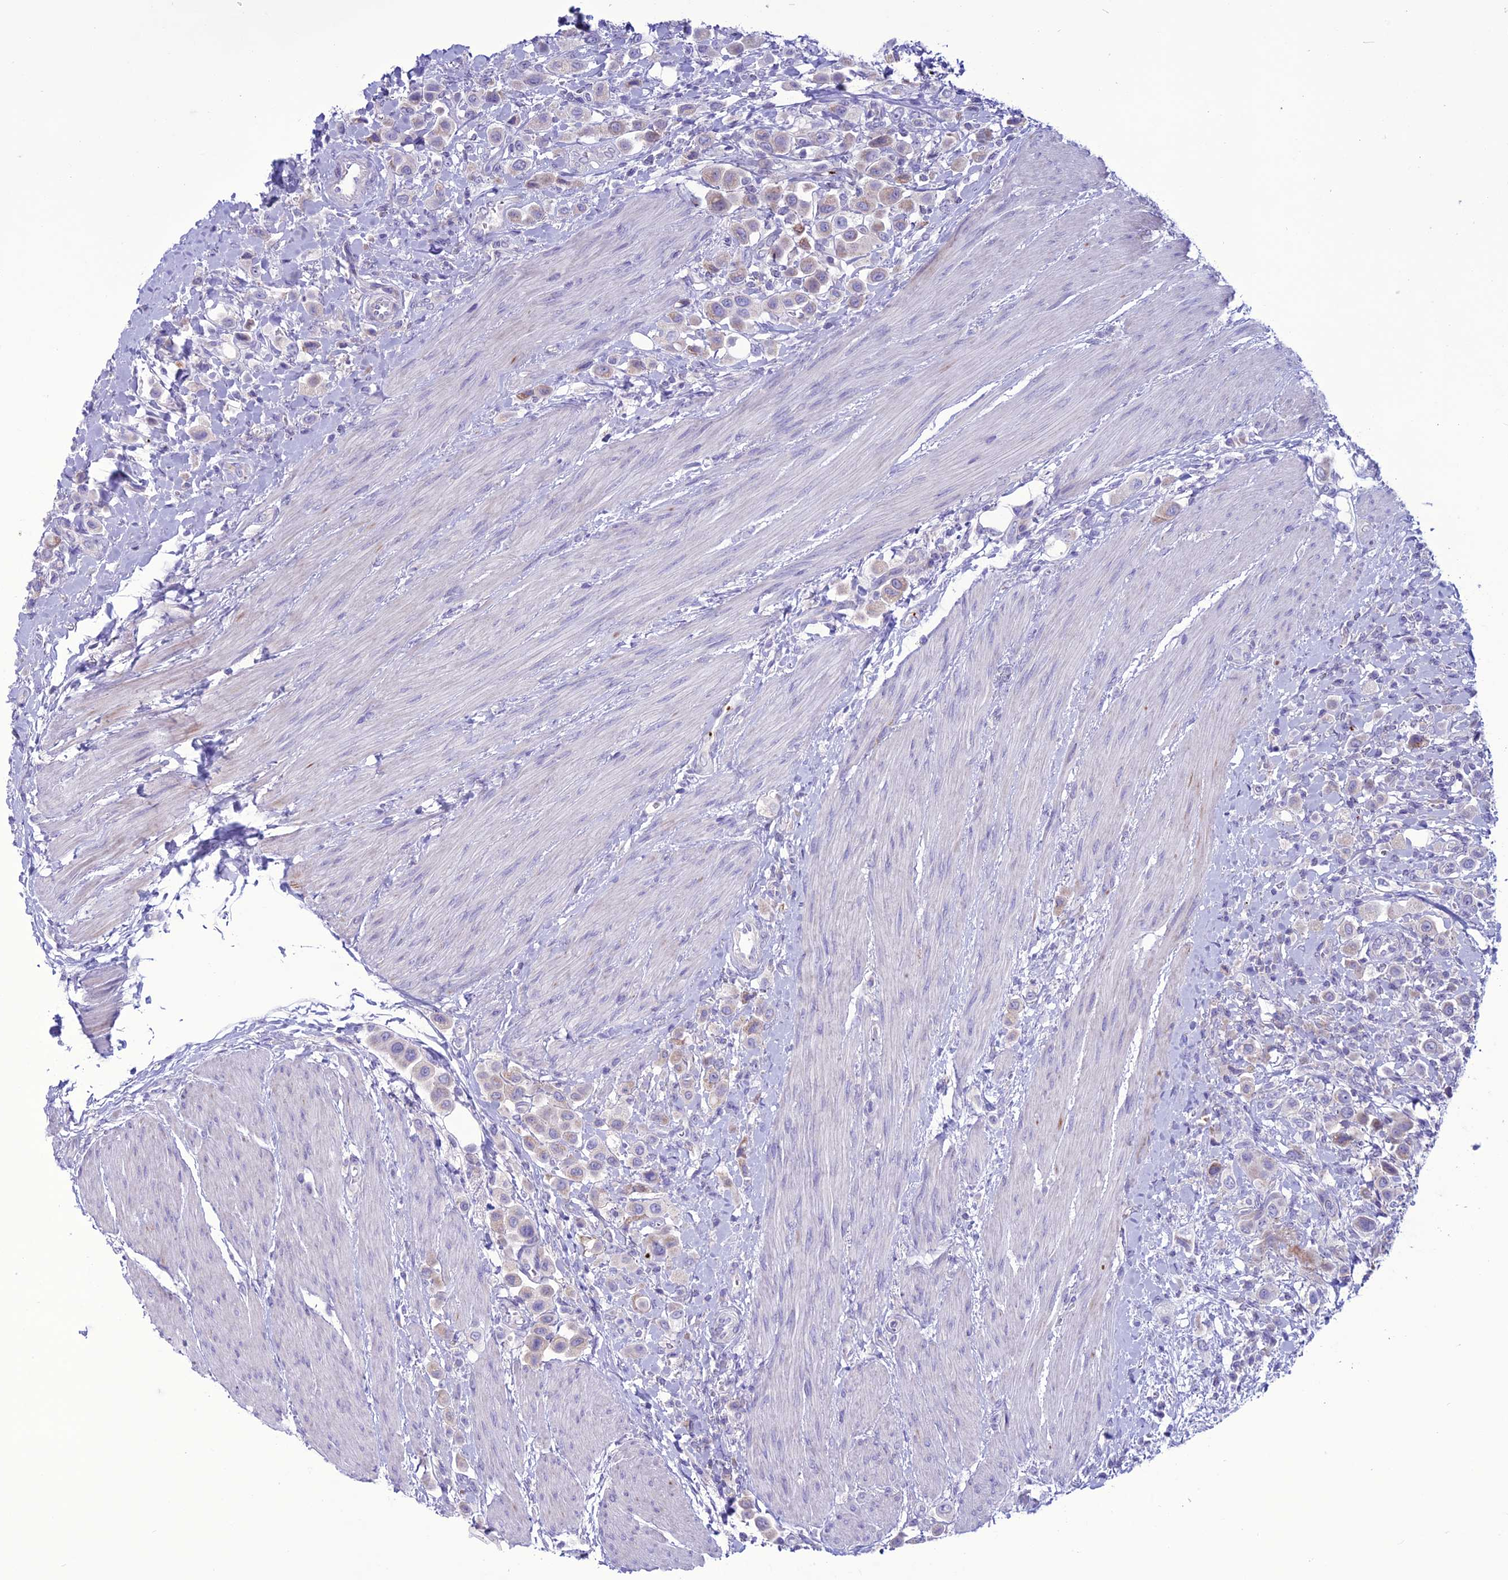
{"staining": {"intensity": "weak", "quantity": "<25%", "location": "cytoplasmic/membranous"}, "tissue": "urothelial cancer", "cell_type": "Tumor cells", "image_type": "cancer", "snomed": [{"axis": "morphology", "description": "Urothelial carcinoma, High grade"}, {"axis": "topography", "description": "Urinary bladder"}], "caption": "Tumor cells are negative for brown protein staining in urothelial cancer.", "gene": "C21orf140", "patient": {"sex": "male", "age": 50}}